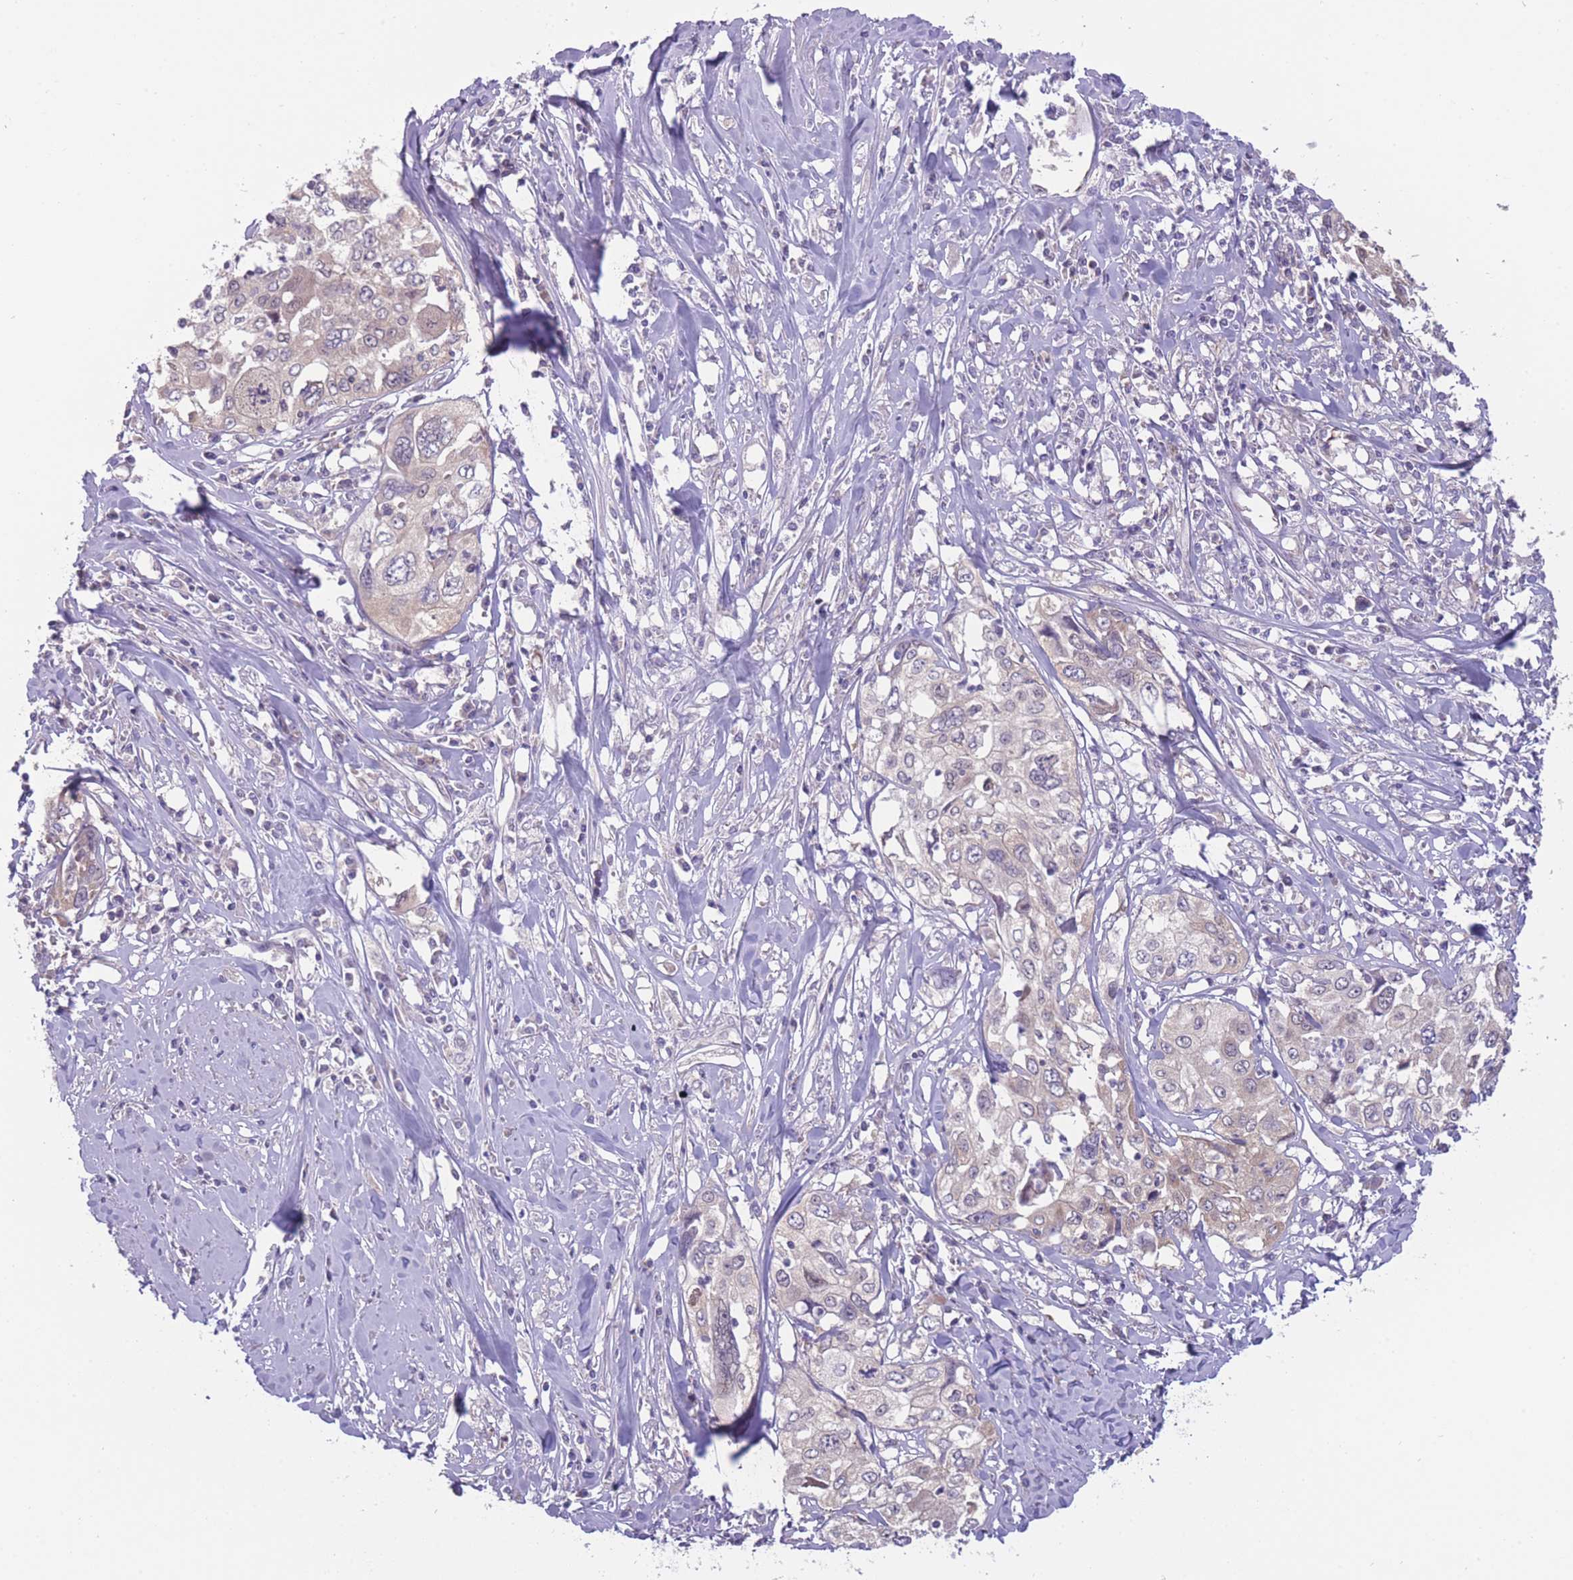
{"staining": {"intensity": "weak", "quantity": "<25%", "location": "cytoplasmic/membranous"}, "tissue": "cervical cancer", "cell_type": "Tumor cells", "image_type": "cancer", "snomed": [{"axis": "morphology", "description": "Squamous cell carcinoma, NOS"}, {"axis": "topography", "description": "Cervix"}], "caption": "The IHC image has no significant expression in tumor cells of squamous cell carcinoma (cervical) tissue.", "gene": "CCT6B", "patient": {"sex": "female", "age": 31}}